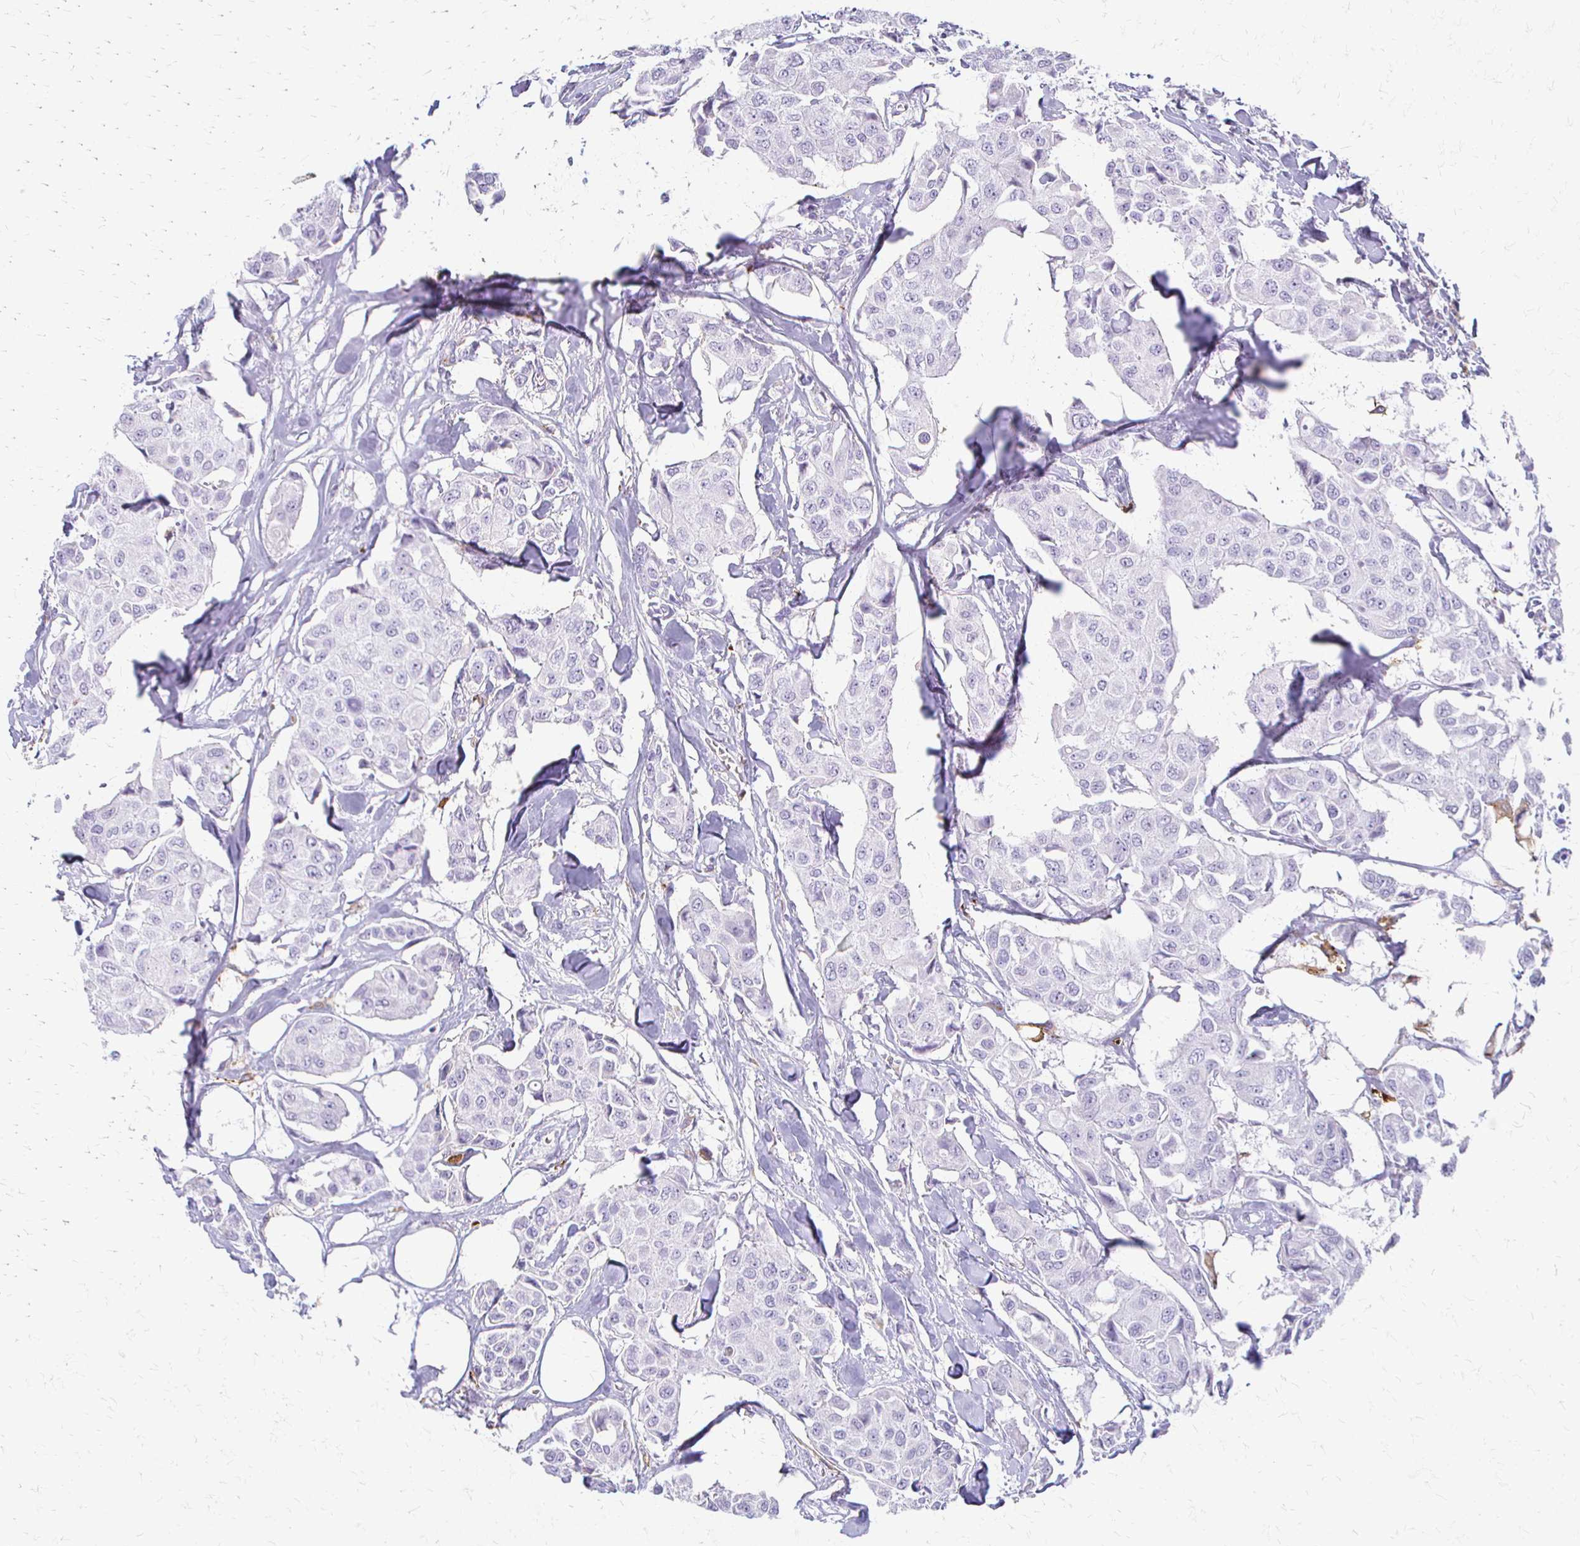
{"staining": {"intensity": "negative", "quantity": "none", "location": "none"}, "tissue": "breast cancer", "cell_type": "Tumor cells", "image_type": "cancer", "snomed": [{"axis": "morphology", "description": "Duct carcinoma"}, {"axis": "topography", "description": "Breast"}, {"axis": "topography", "description": "Lymph node"}], "caption": "Immunohistochemistry image of human breast infiltrating ductal carcinoma stained for a protein (brown), which exhibits no expression in tumor cells. The staining was performed using DAB (3,3'-diaminobenzidine) to visualize the protein expression in brown, while the nuclei were stained in blue with hematoxylin (Magnification: 20x).", "gene": "ACP5", "patient": {"sex": "female", "age": 80}}